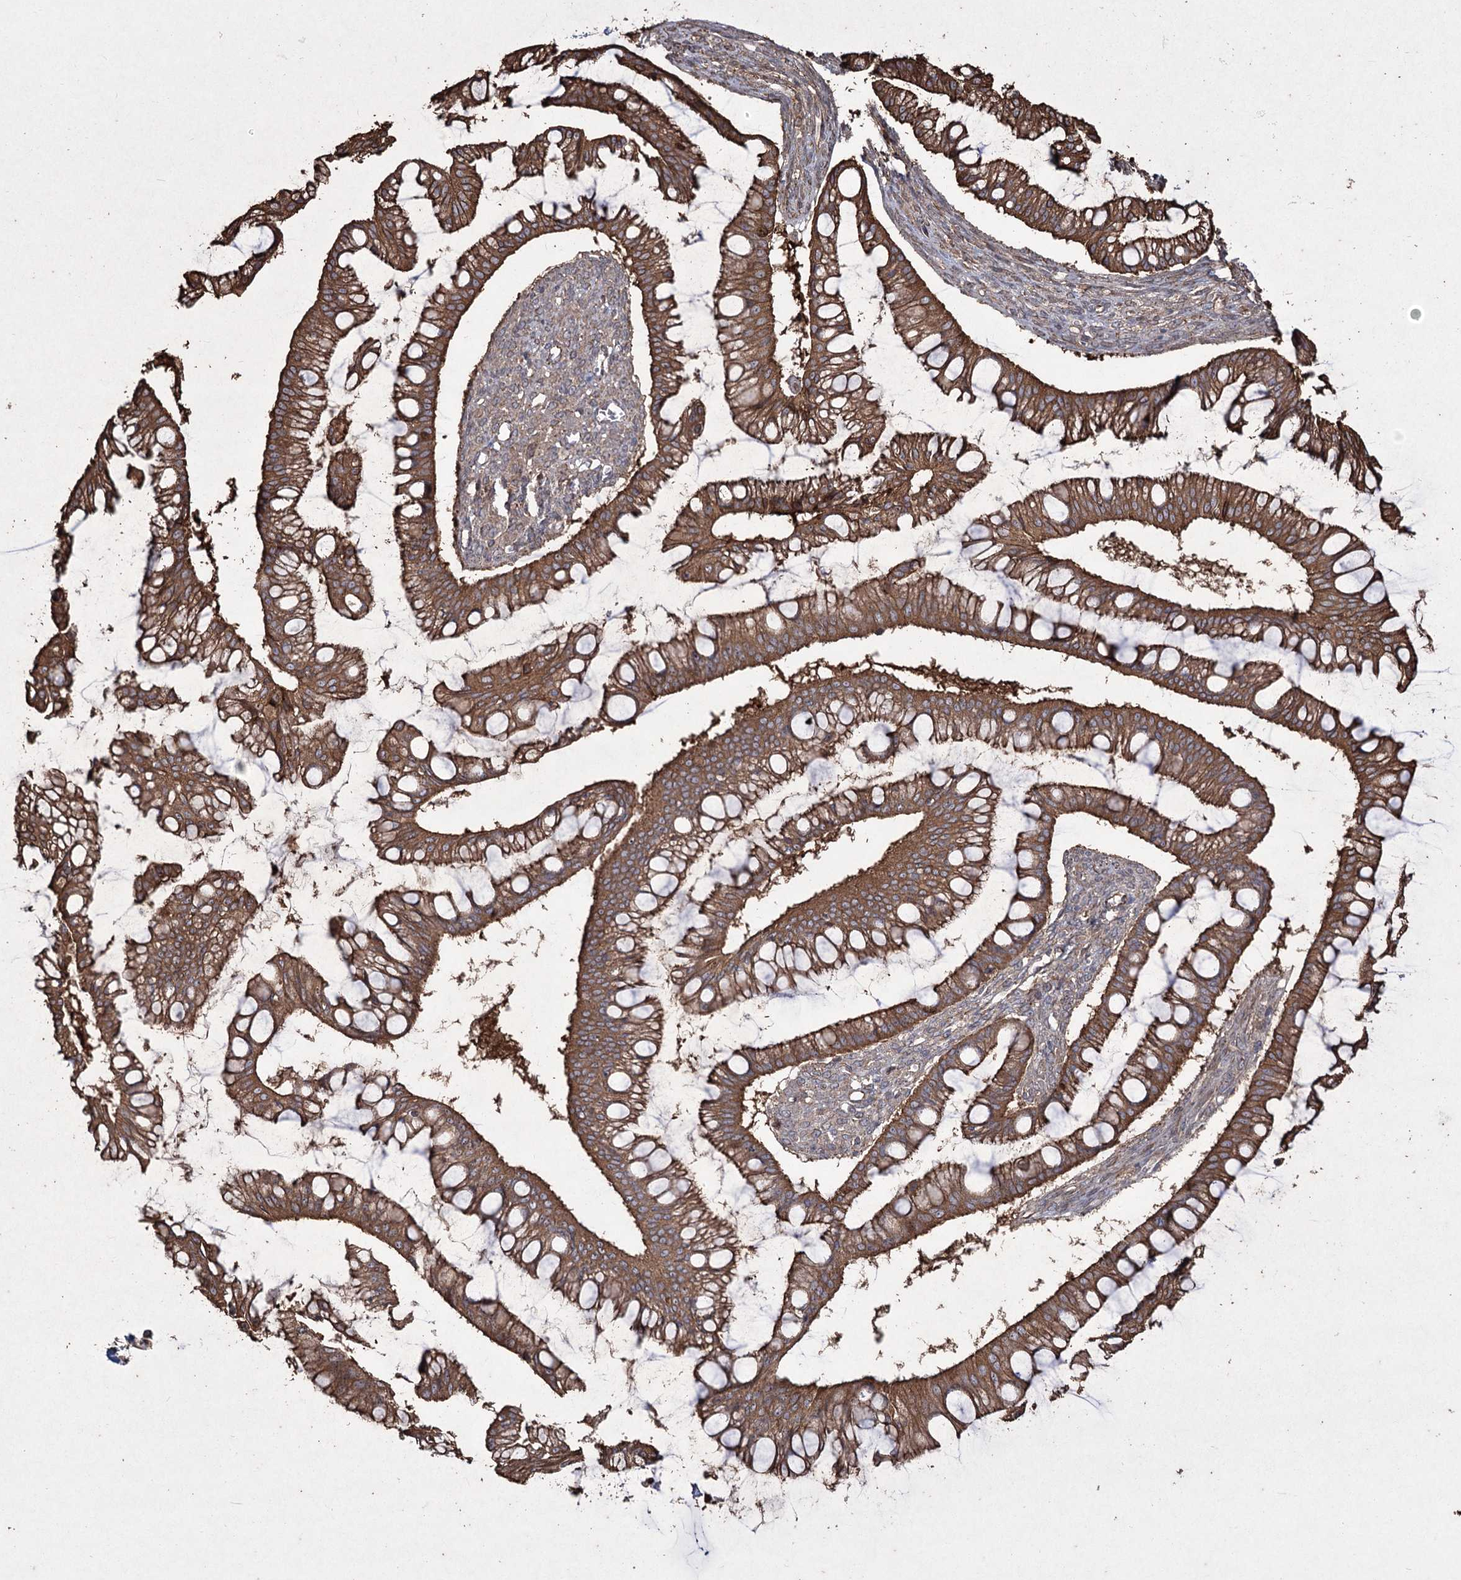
{"staining": {"intensity": "strong", "quantity": ">75%", "location": "cytoplasmic/membranous"}, "tissue": "ovarian cancer", "cell_type": "Tumor cells", "image_type": "cancer", "snomed": [{"axis": "morphology", "description": "Cystadenocarcinoma, mucinous, NOS"}, {"axis": "topography", "description": "Ovary"}], "caption": "Protein expression analysis of human mucinous cystadenocarcinoma (ovarian) reveals strong cytoplasmic/membranous positivity in approximately >75% of tumor cells. (Stains: DAB (3,3'-diaminobenzidine) in brown, nuclei in blue, Microscopy: brightfield microscopy at high magnification).", "gene": "PRC1", "patient": {"sex": "female", "age": 73}}